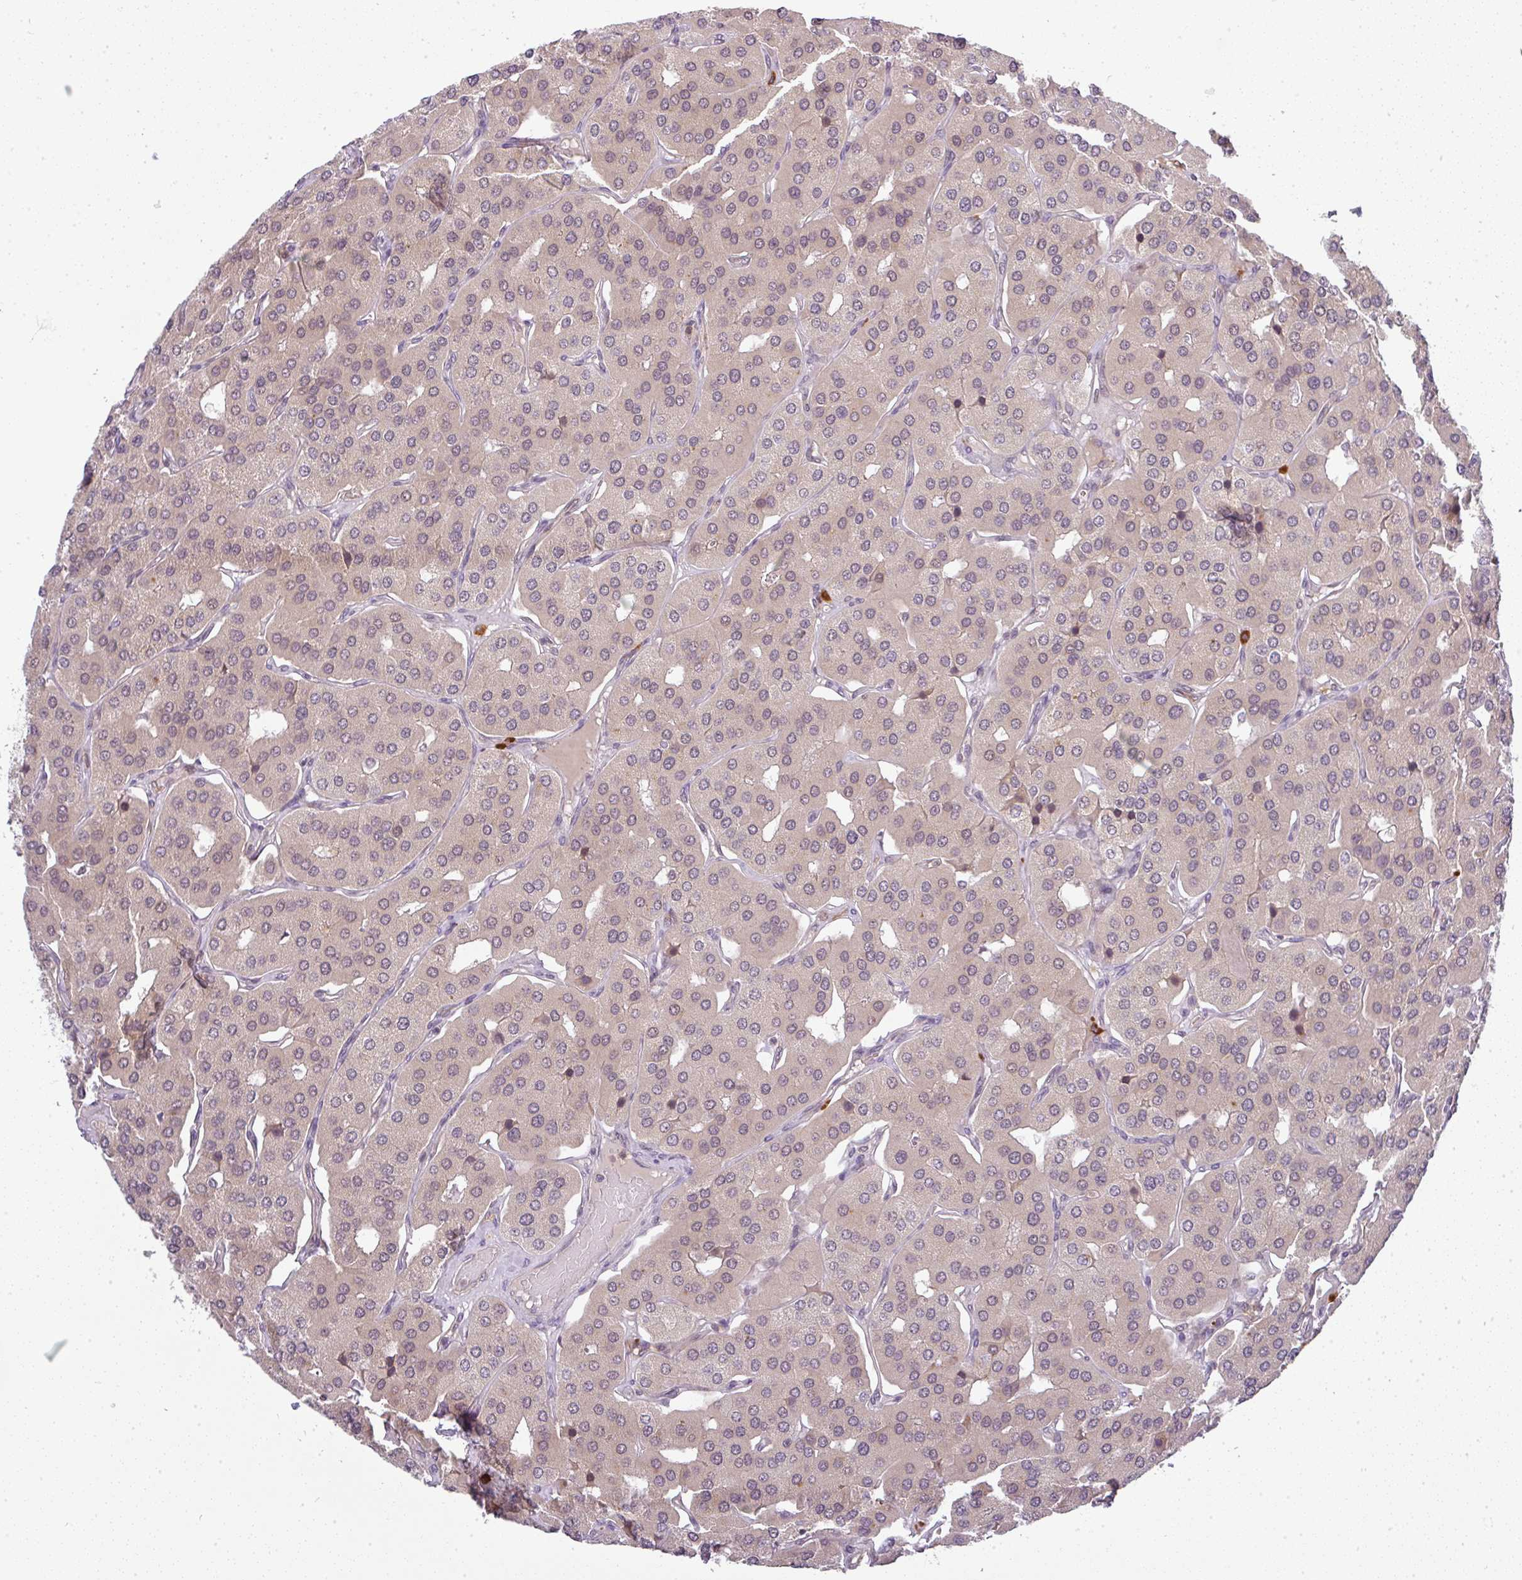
{"staining": {"intensity": "weak", "quantity": "<25%", "location": "cytoplasmic/membranous,nuclear"}, "tissue": "parathyroid gland", "cell_type": "Glandular cells", "image_type": "normal", "snomed": [{"axis": "morphology", "description": "Normal tissue, NOS"}, {"axis": "morphology", "description": "Adenoma, NOS"}, {"axis": "topography", "description": "Parathyroid gland"}], "caption": "This is an immunohistochemistry micrograph of normal parathyroid gland. There is no expression in glandular cells.", "gene": "FAM153A", "patient": {"sex": "female", "age": 86}}